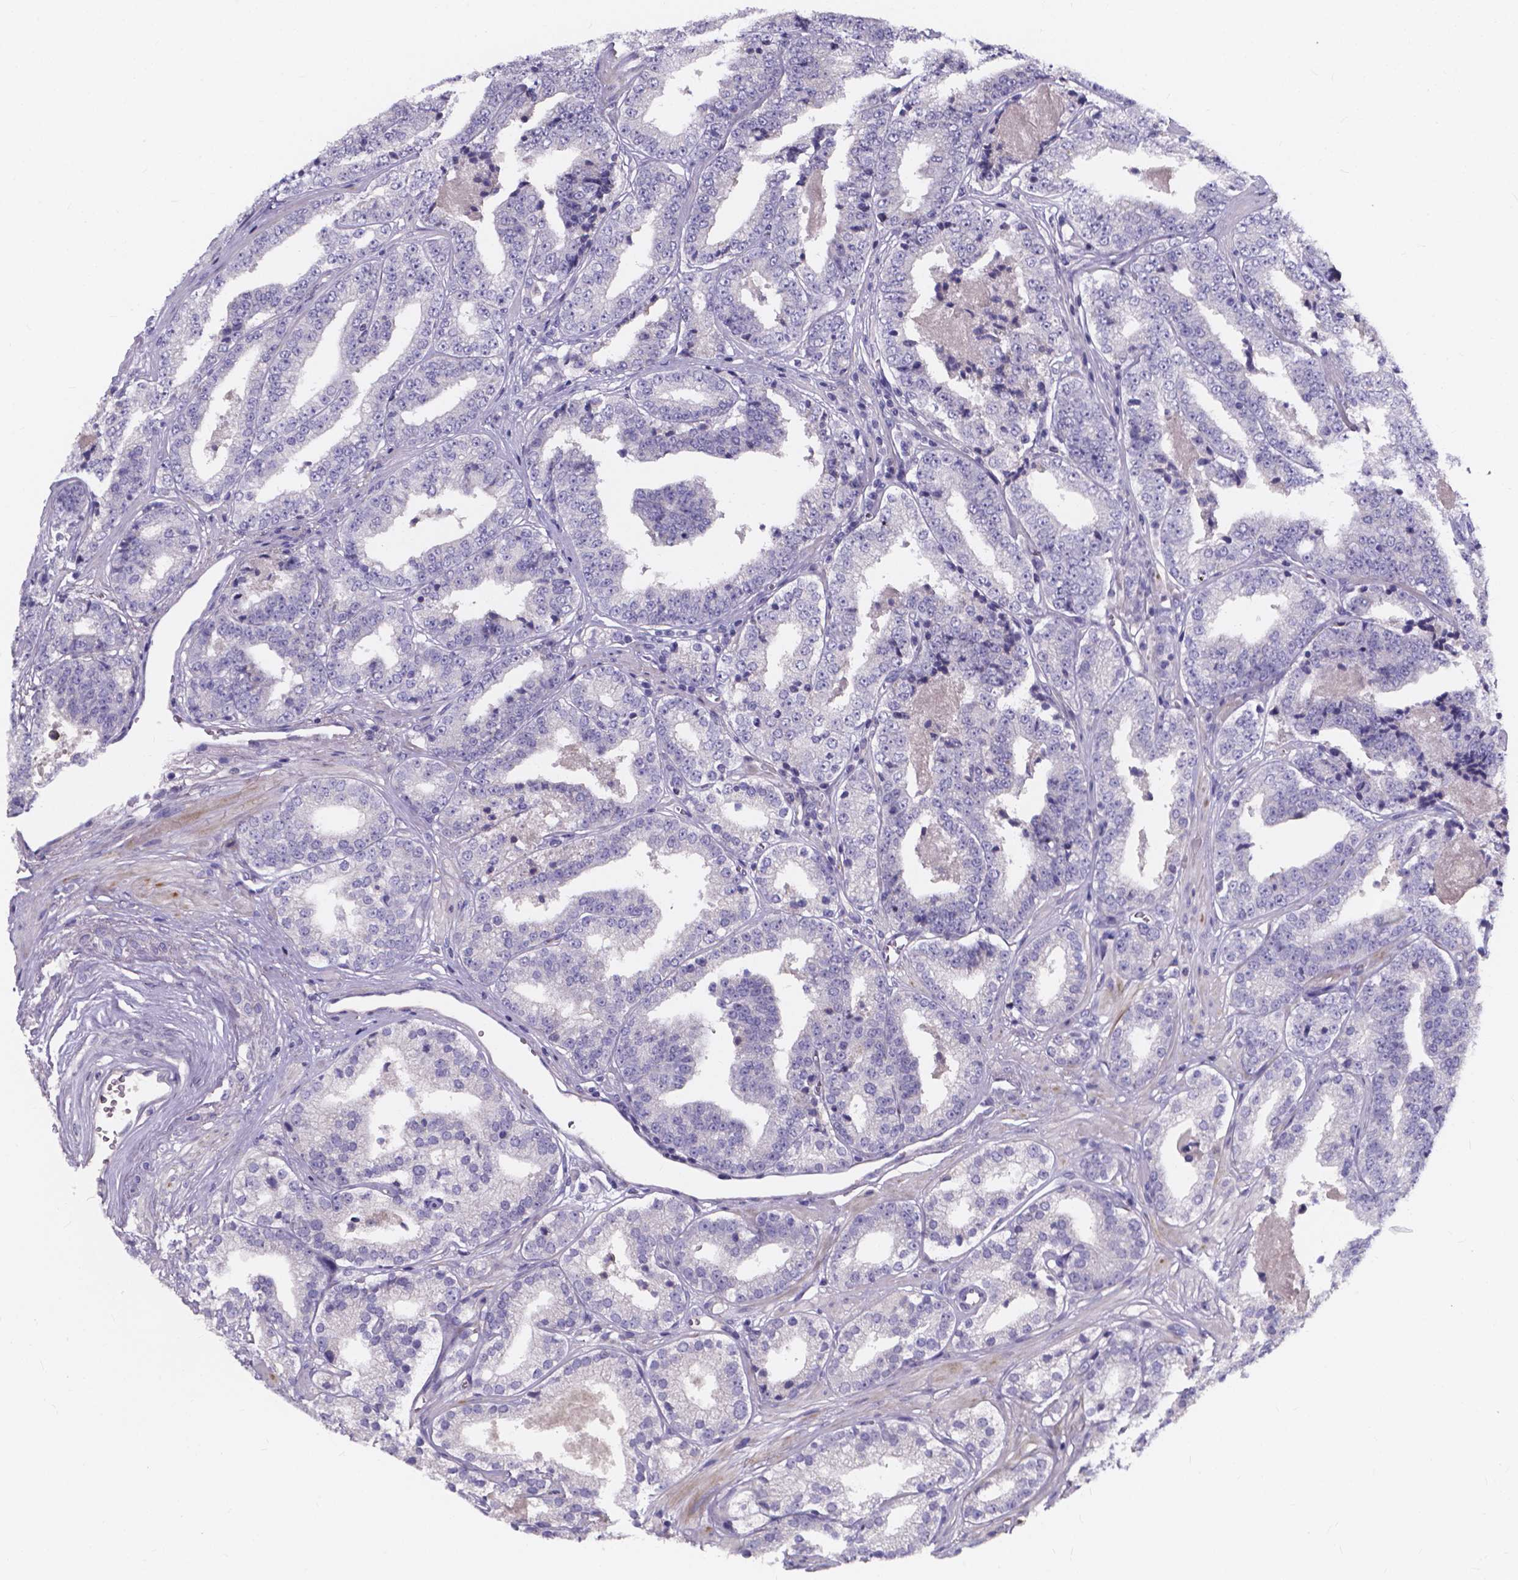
{"staining": {"intensity": "negative", "quantity": "none", "location": "none"}, "tissue": "prostate cancer", "cell_type": "Tumor cells", "image_type": "cancer", "snomed": [{"axis": "morphology", "description": "Adenocarcinoma, Low grade"}, {"axis": "topography", "description": "Prostate"}], "caption": "Tumor cells are negative for protein expression in human prostate low-grade adenocarcinoma.", "gene": "SPOCD1", "patient": {"sex": "male", "age": 60}}